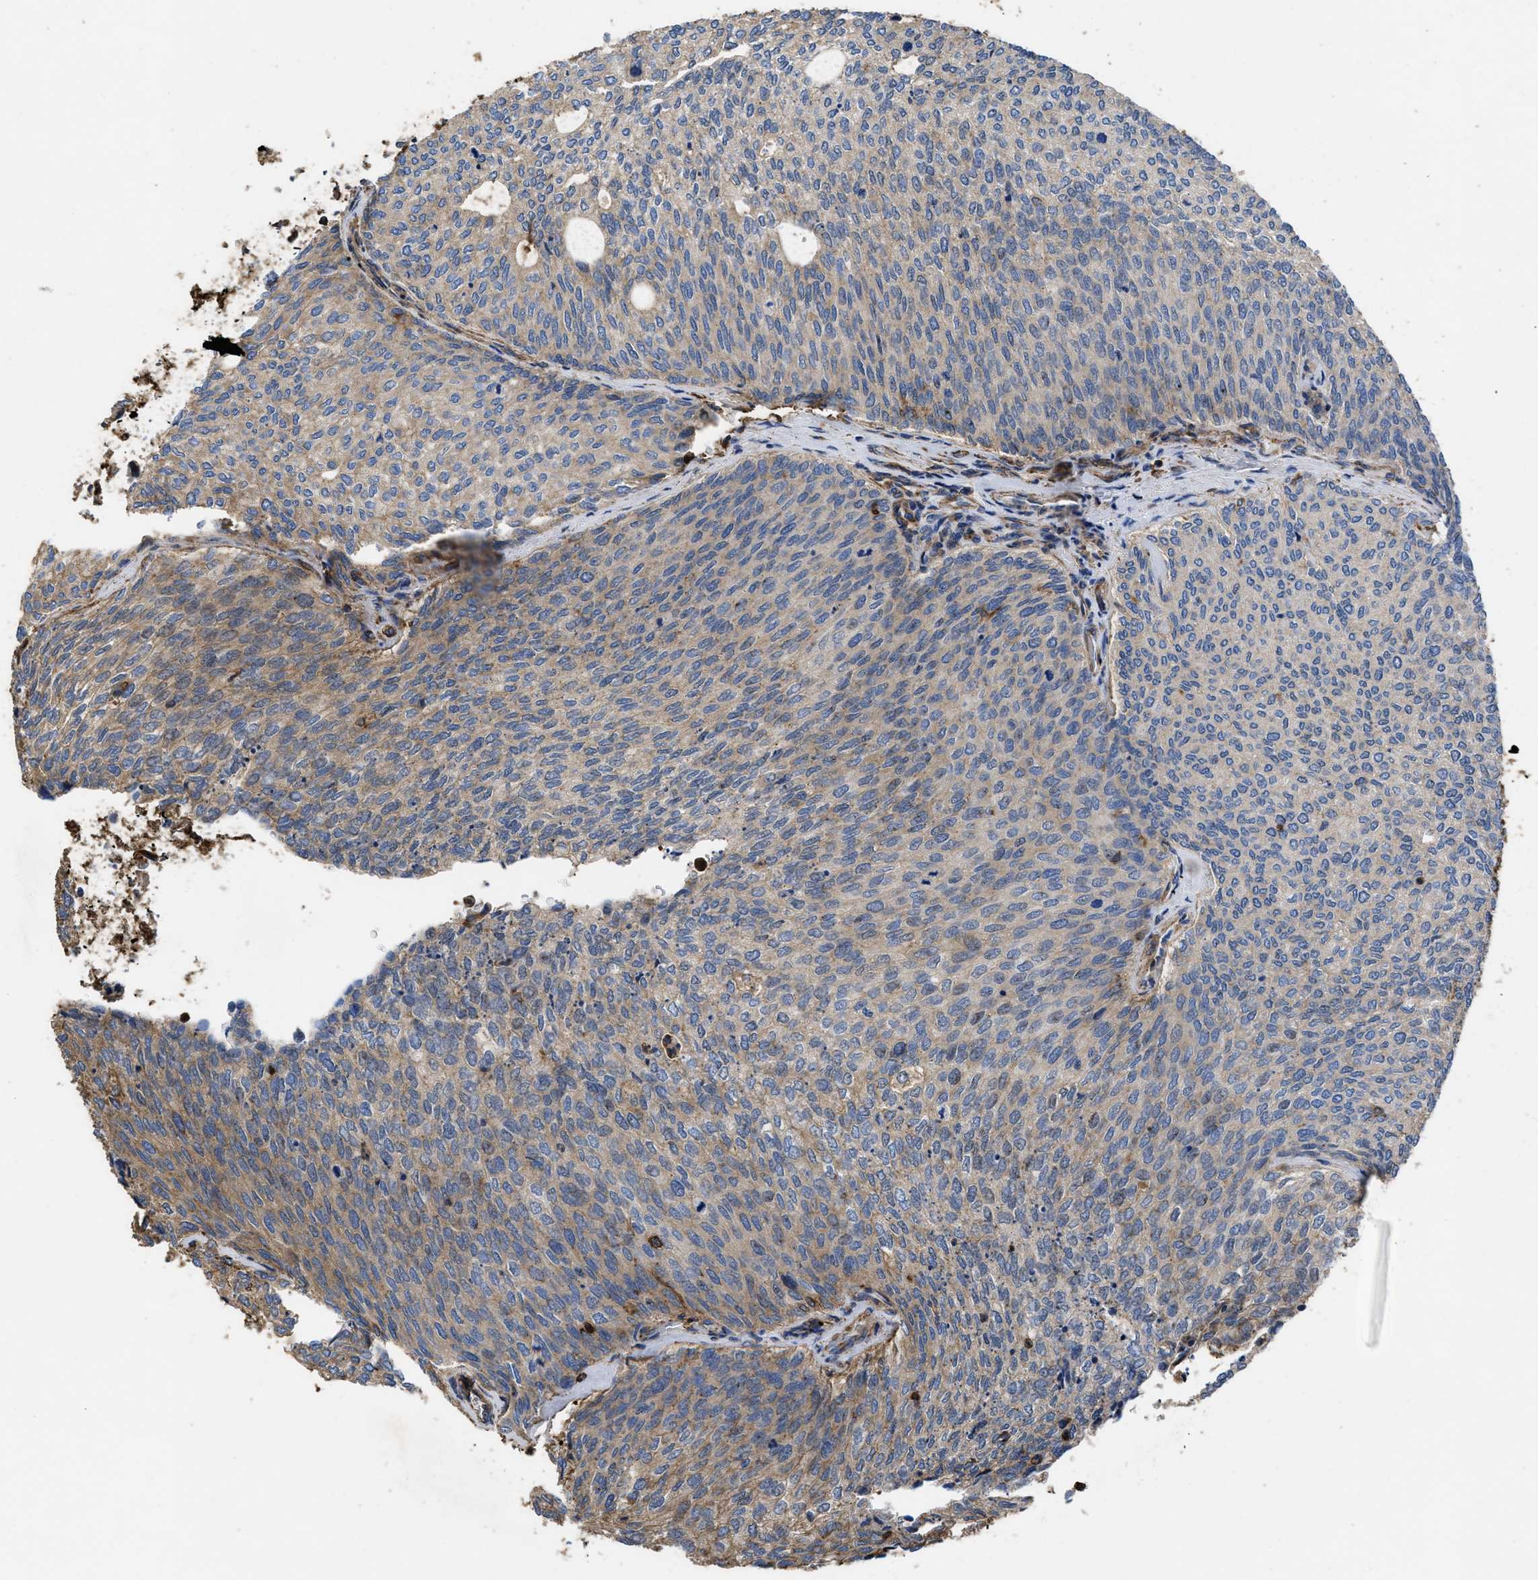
{"staining": {"intensity": "moderate", "quantity": ">75%", "location": "cytoplasmic/membranous"}, "tissue": "urothelial cancer", "cell_type": "Tumor cells", "image_type": "cancer", "snomed": [{"axis": "morphology", "description": "Urothelial carcinoma, Low grade"}, {"axis": "topography", "description": "Urinary bladder"}], "caption": "The immunohistochemical stain shows moderate cytoplasmic/membranous expression in tumor cells of urothelial cancer tissue.", "gene": "SCUBE2", "patient": {"sex": "female", "age": 79}}